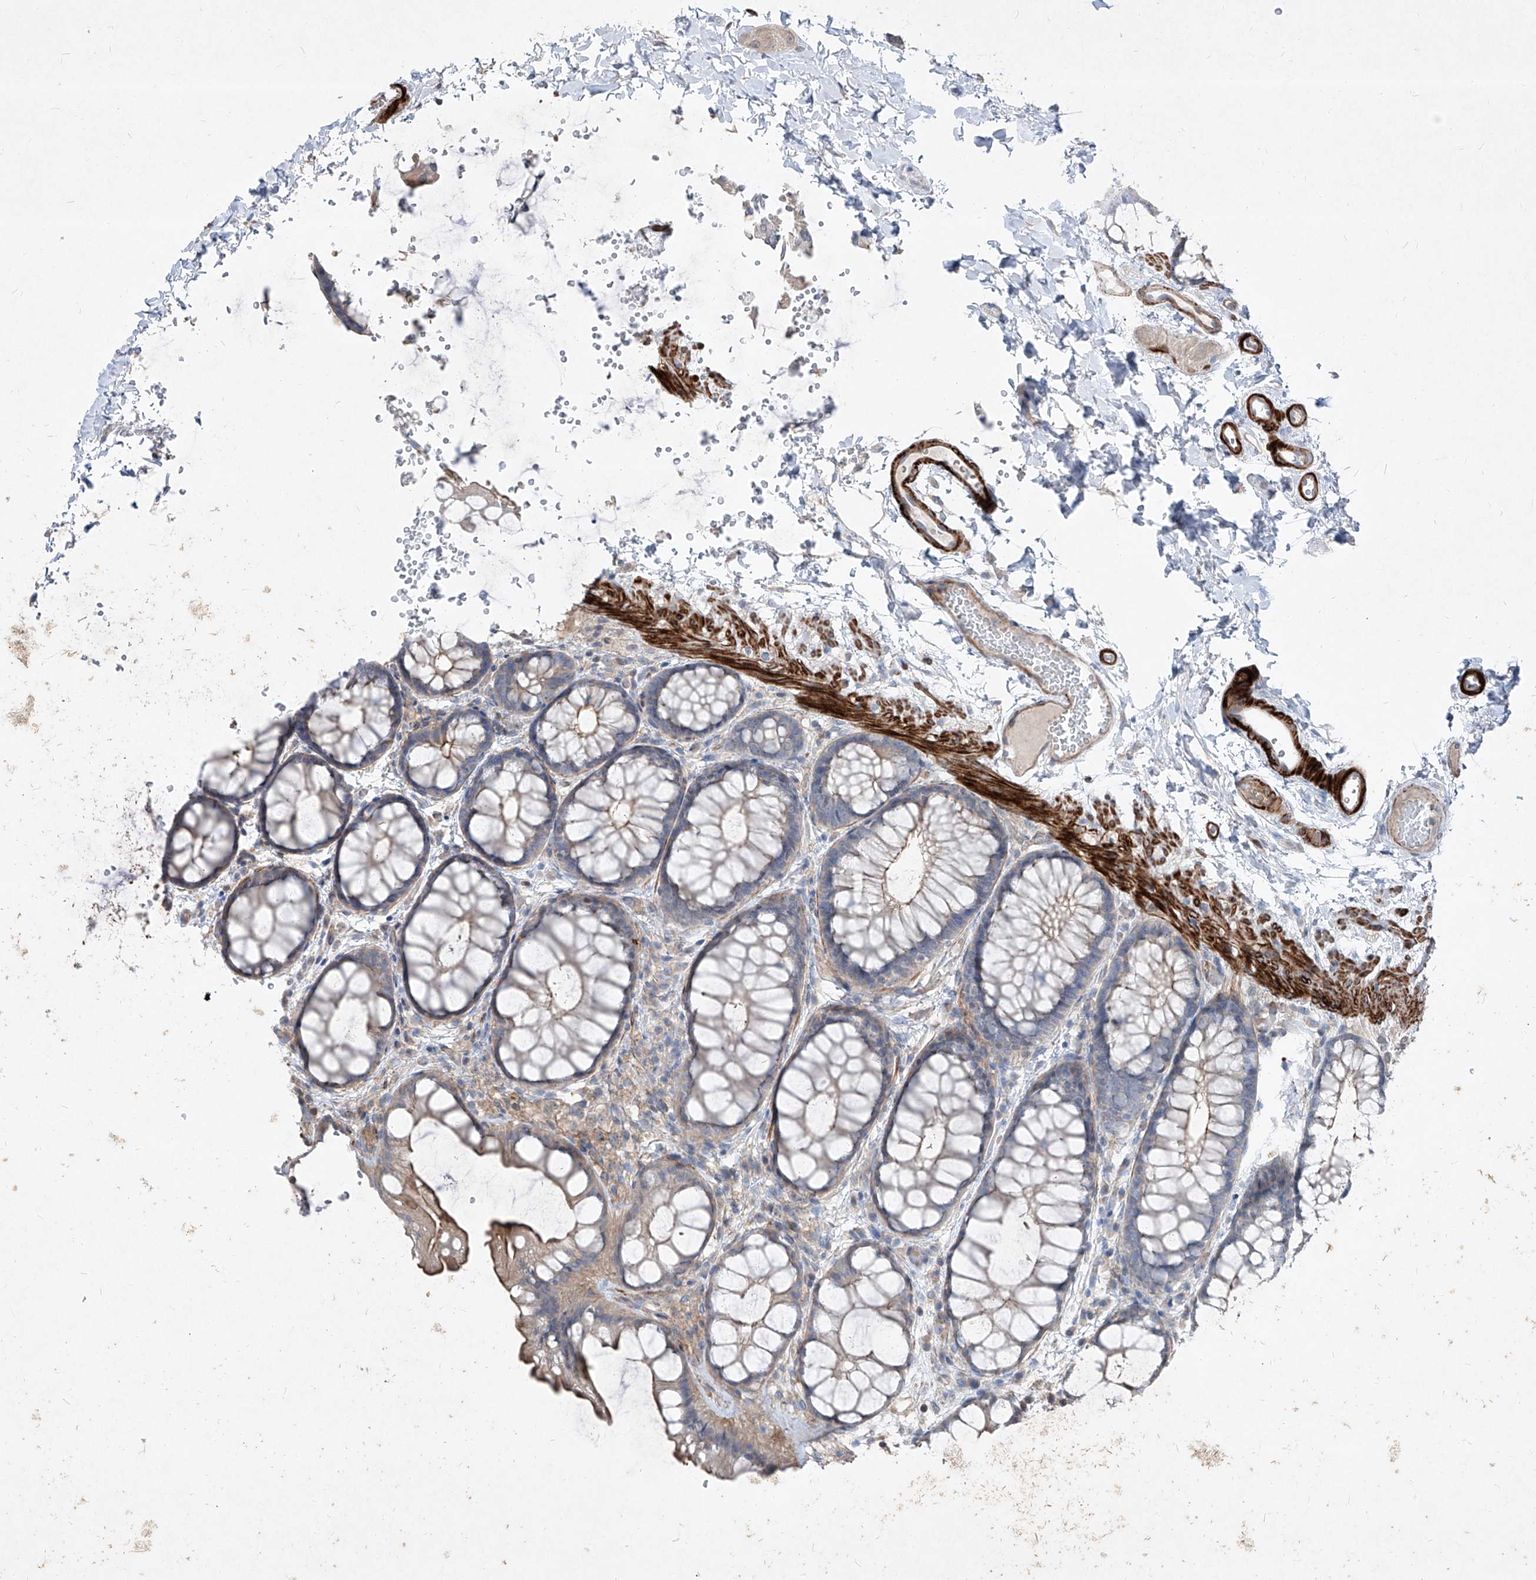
{"staining": {"intensity": "strong", "quantity": ">75%", "location": "cytoplasmic/membranous"}, "tissue": "colon", "cell_type": "Endothelial cells", "image_type": "normal", "snomed": [{"axis": "morphology", "description": "Normal tissue, NOS"}, {"axis": "topography", "description": "Colon"}], "caption": "The micrograph displays staining of normal colon, revealing strong cytoplasmic/membranous protein expression (brown color) within endothelial cells. (DAB (3,3'-diaminobenzidine) = brown stain, brightfield microscopy at high magnification).", "gene": "UFD1", "patient": {"sex": "male", "age": 47}}